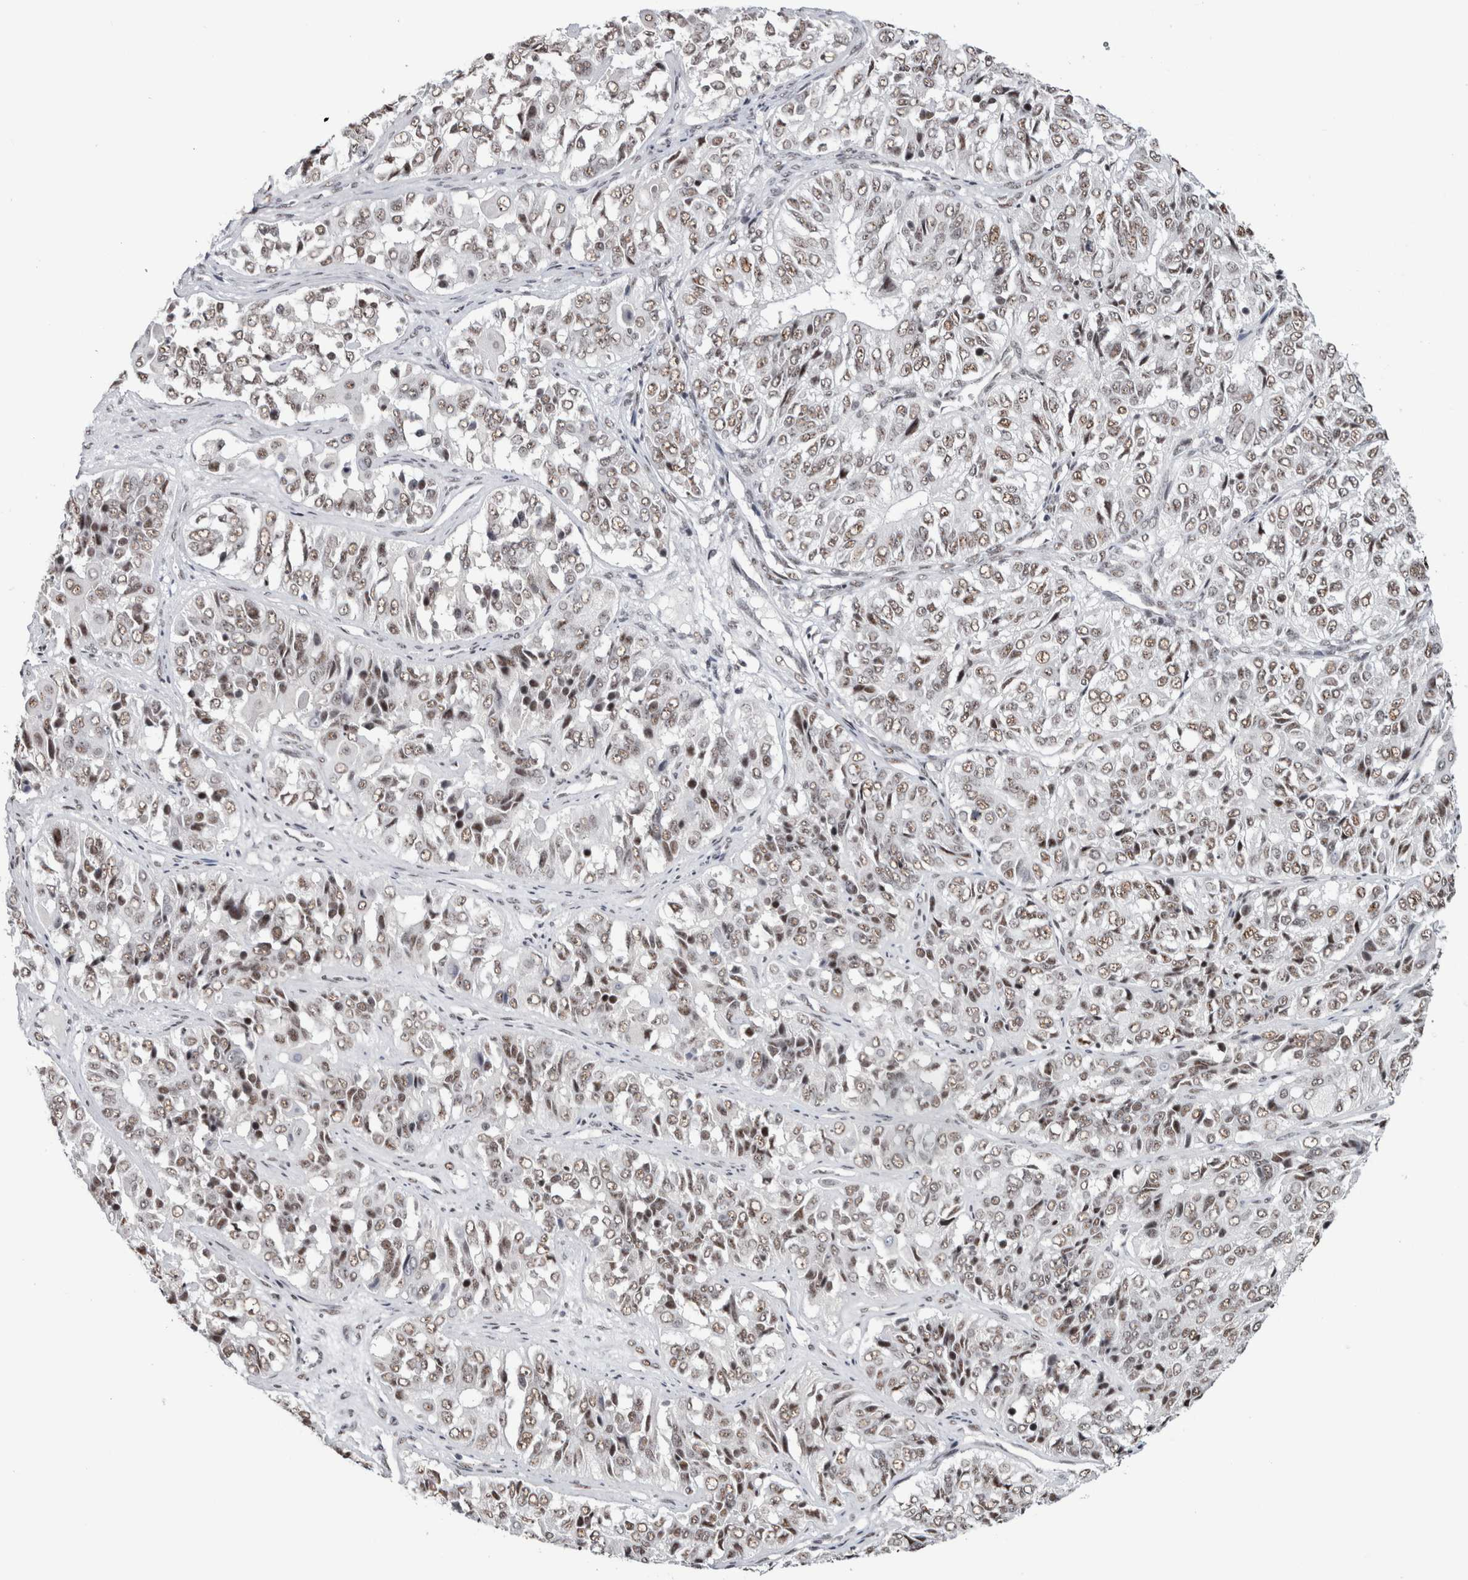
{"staining": {"intensity": "weak", "quantity": ">75%", "location": "nuclear"}, "tissue": "ovarian cancer", "cell_type": "Tumor cells", "image_type": "cancer", "snomed": [{"axis": "morphology", "description": "Carcinoma, endometroid"}, {"axis": "topography", "description": "Ovary"}], "caption": "Immunohistochemistry of human ovarian cancer exhibits low levels of weak nuclear staining in approximately >75% of tumor cells. Using DAB (brown) and hematoxylin (blue) stains, captured at high magnification using brightfield microscopy.", "gene": "MKNK1", "patient": {"sex": "female", "age": 51}}